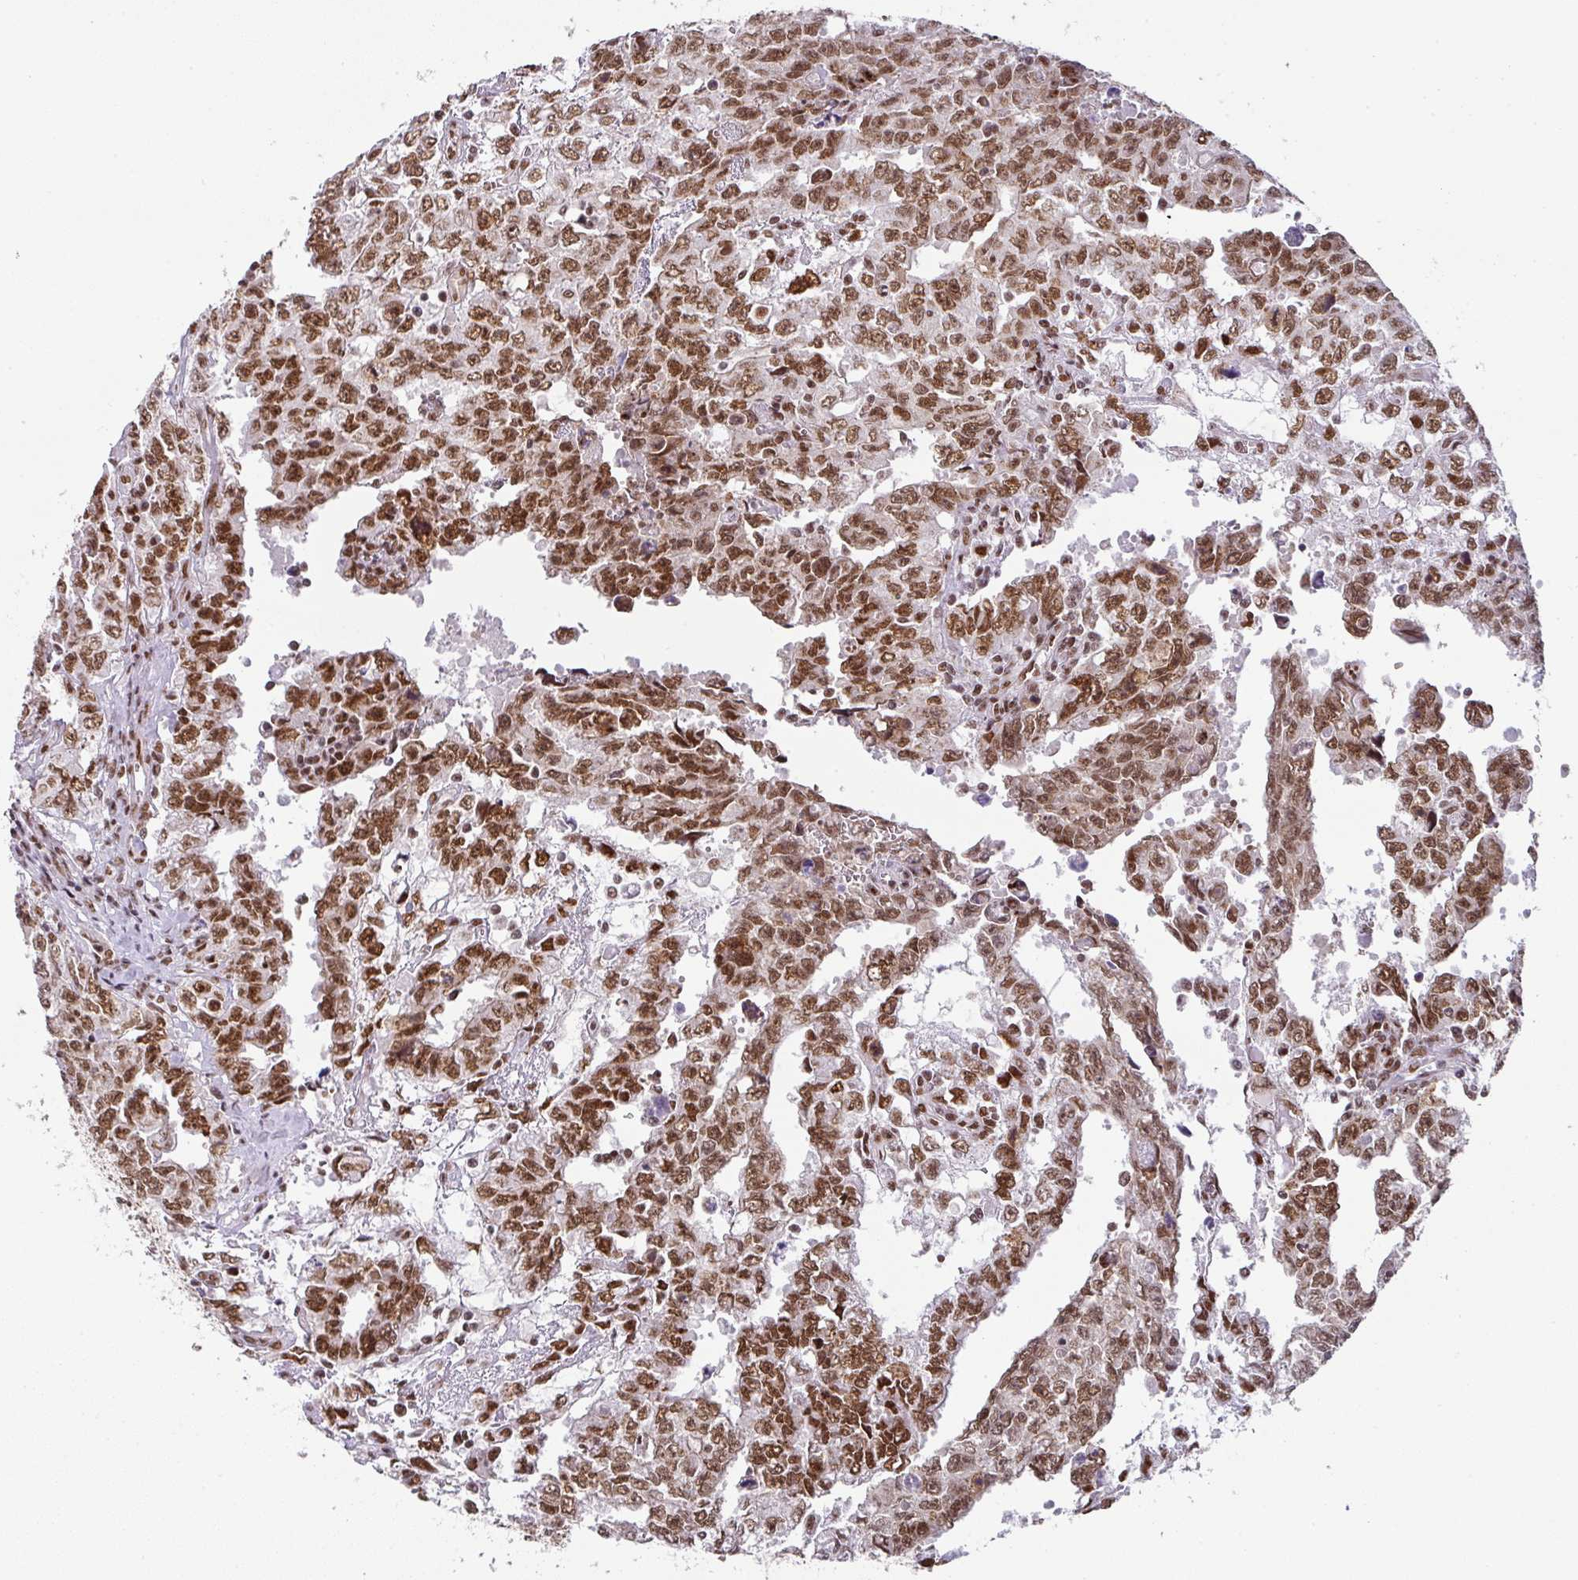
{"staining": {"intensity": "strong", "quantity": ">75%", "location": "nuclear"}, "tissue": "testis cancer", "cell_type": "Tumor cells", "image_type": "cancer", "snomed": [{"axis": "morphology", "description": "Carcinoma, Embryonal, NOS"}, {"axis": "topography", "description": "Testis"}], "caption": "Testis embryonal carcinoma stained for a protein (brown) displays strong nuclear positive expression in approximately >75% of tumor cells.", "gene": "NCOA5", "patient": {"sex": "male", "age": 24}}